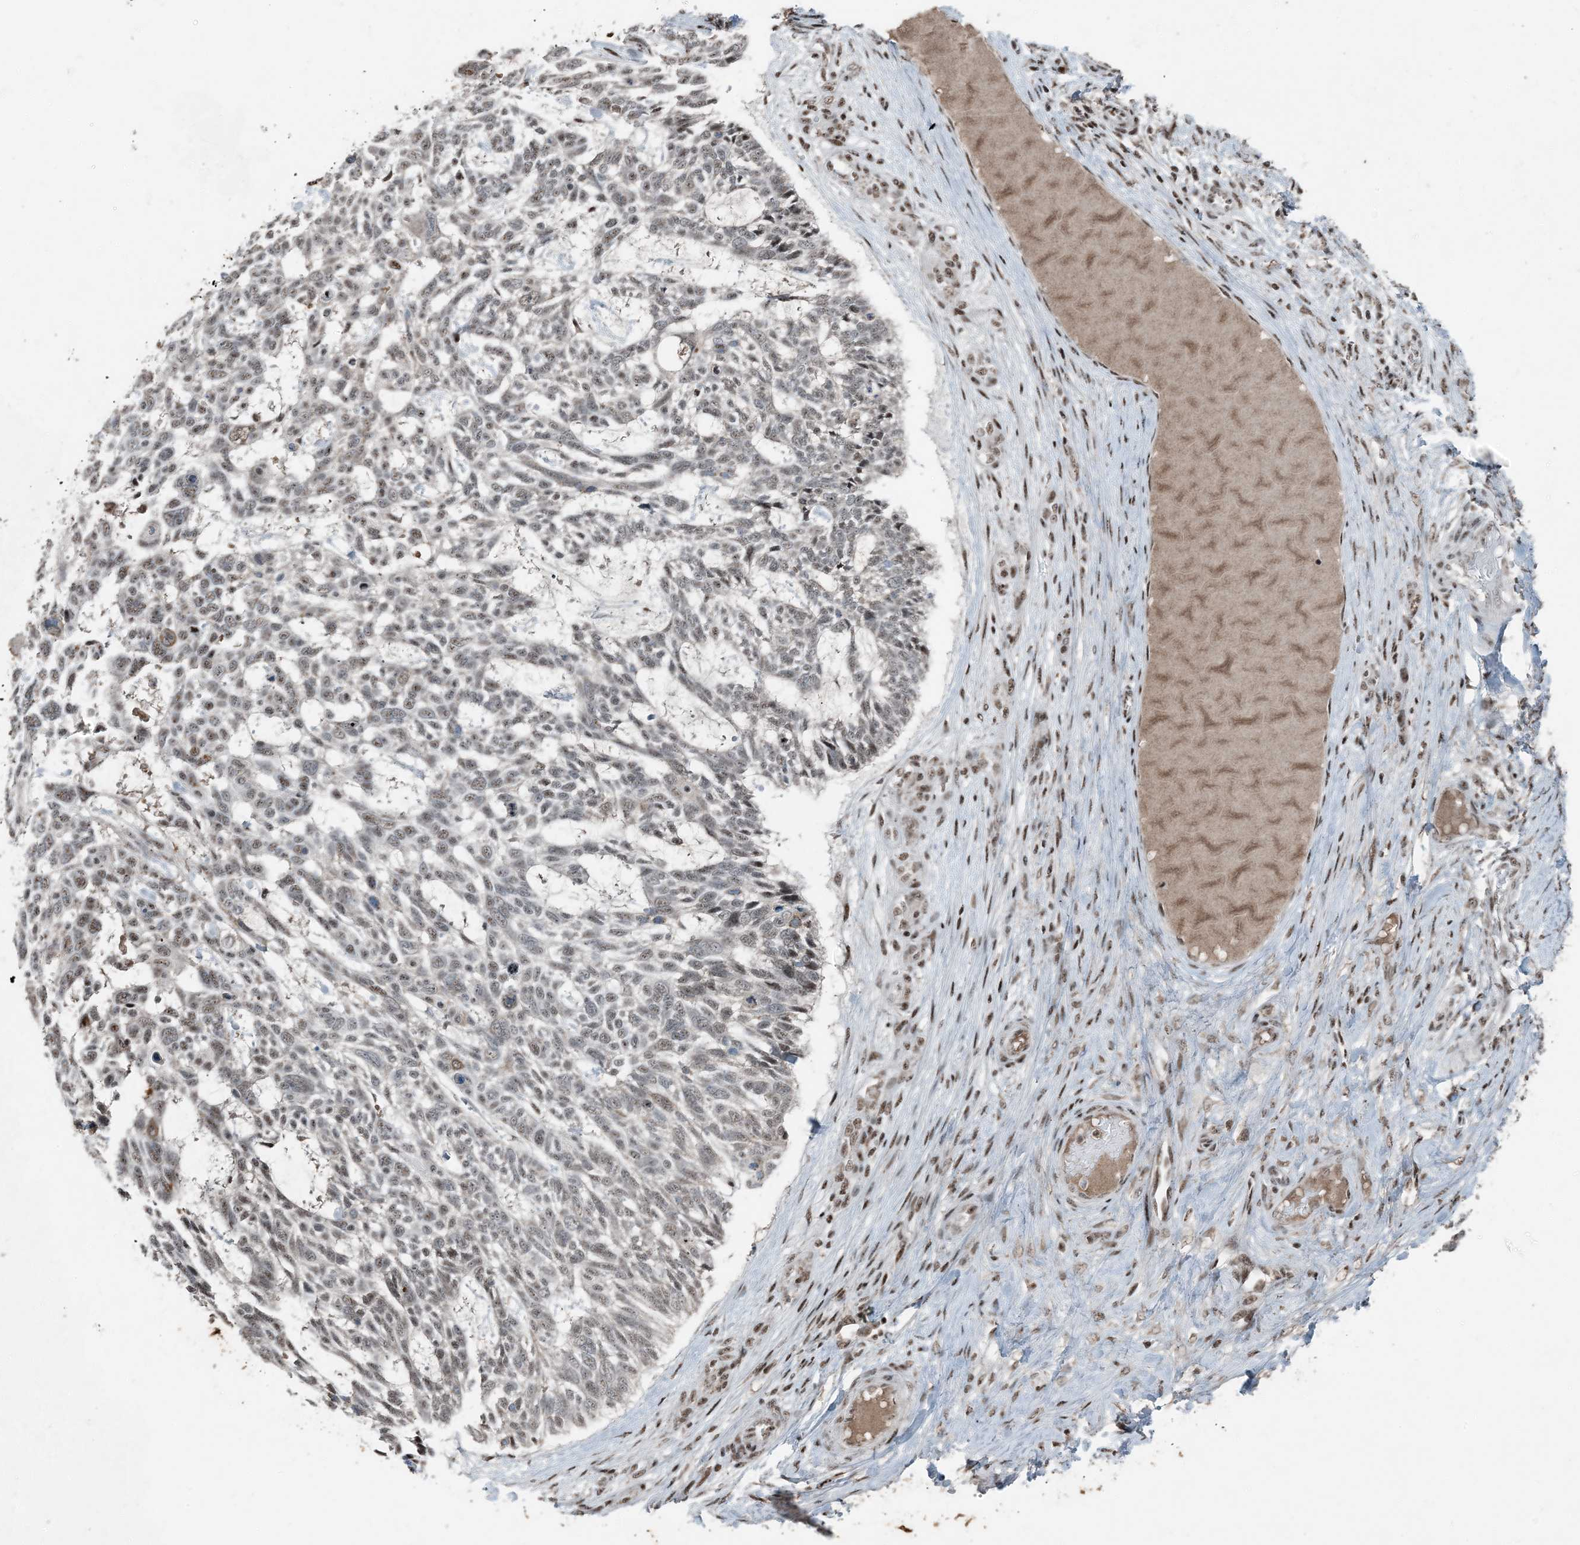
{"staining": {"intensity": "weak", "quantity": "<25%", "location": "nuclear"}, "tissue": "skin cancer", "cell_type": "Tumor cells", "image_type": "cancer", "snomed": [{"axis": "morphology", "description": "Basal cell carcinoma"}, {"axis": "topography", "description": "Skin"}], "caption": "Immunohistochemistry (IHC) of skin cancer reveals no expression in tumor cells. (IHC, brightfield microscopy, high magnification).", "gene": "TADA2B", "patient": {"sex": "male", "age": 88}}